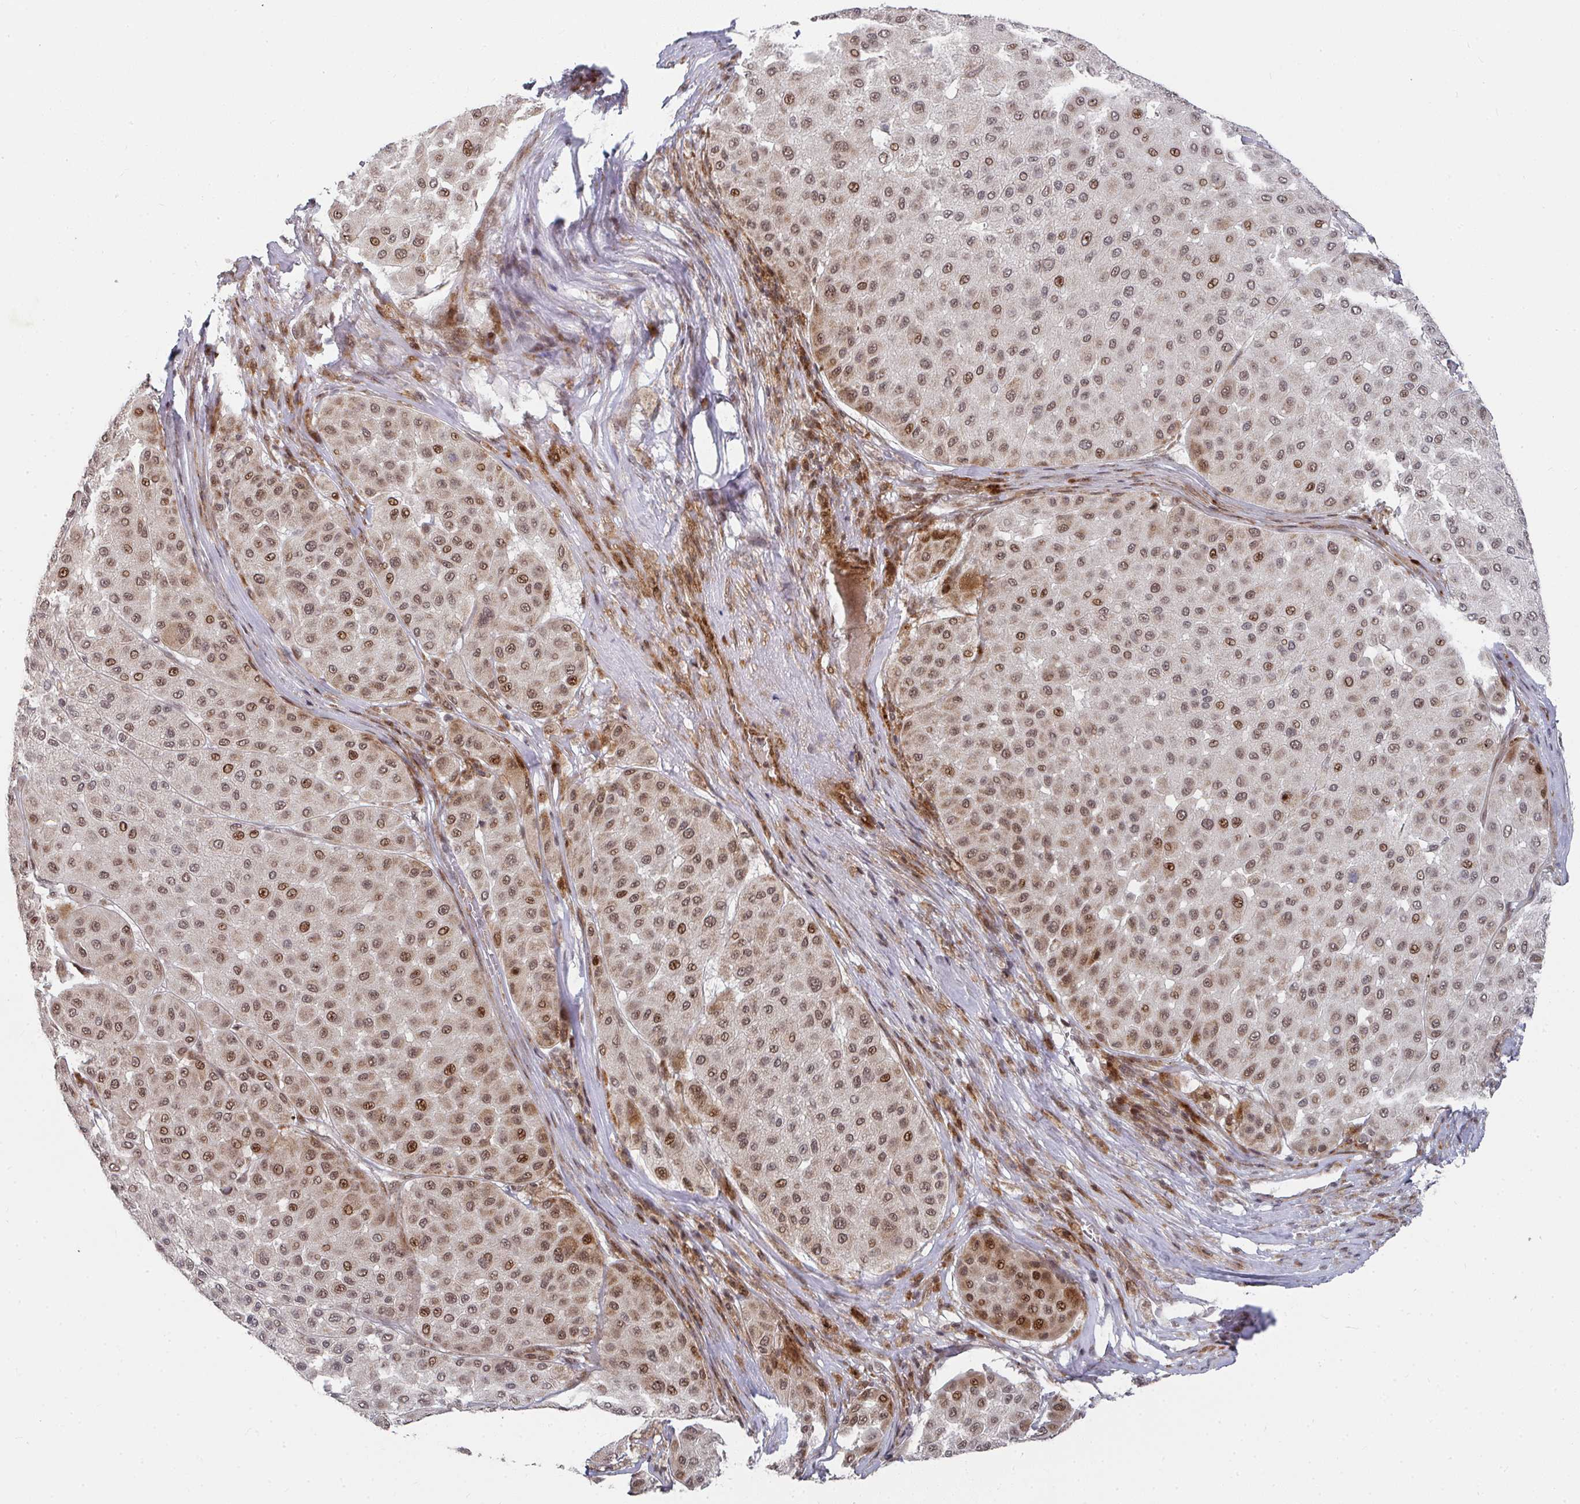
{"staining": {"intensity": "moderate", "quantity": ">75%", "location": "cytoplasmic/membranous,nuclear"}, "tissue": "melanoma", "cell_type": "Tumor cells", "image_type": "cancer", "snomed": [{"axis": "morphology", "description": "Malignant melanoma, Metastatic site"}, {"axis": "topography", "description": "Smooth muscle"}], "caption": "Immunohistochemical staining of human melanoma shows medium levels of moderate cytoplasmic/membranous and nuclear protein staining in about >75% of tumor cells.", "gene": "RBBP5", "patient": {"sex": "male", "age": 41}}